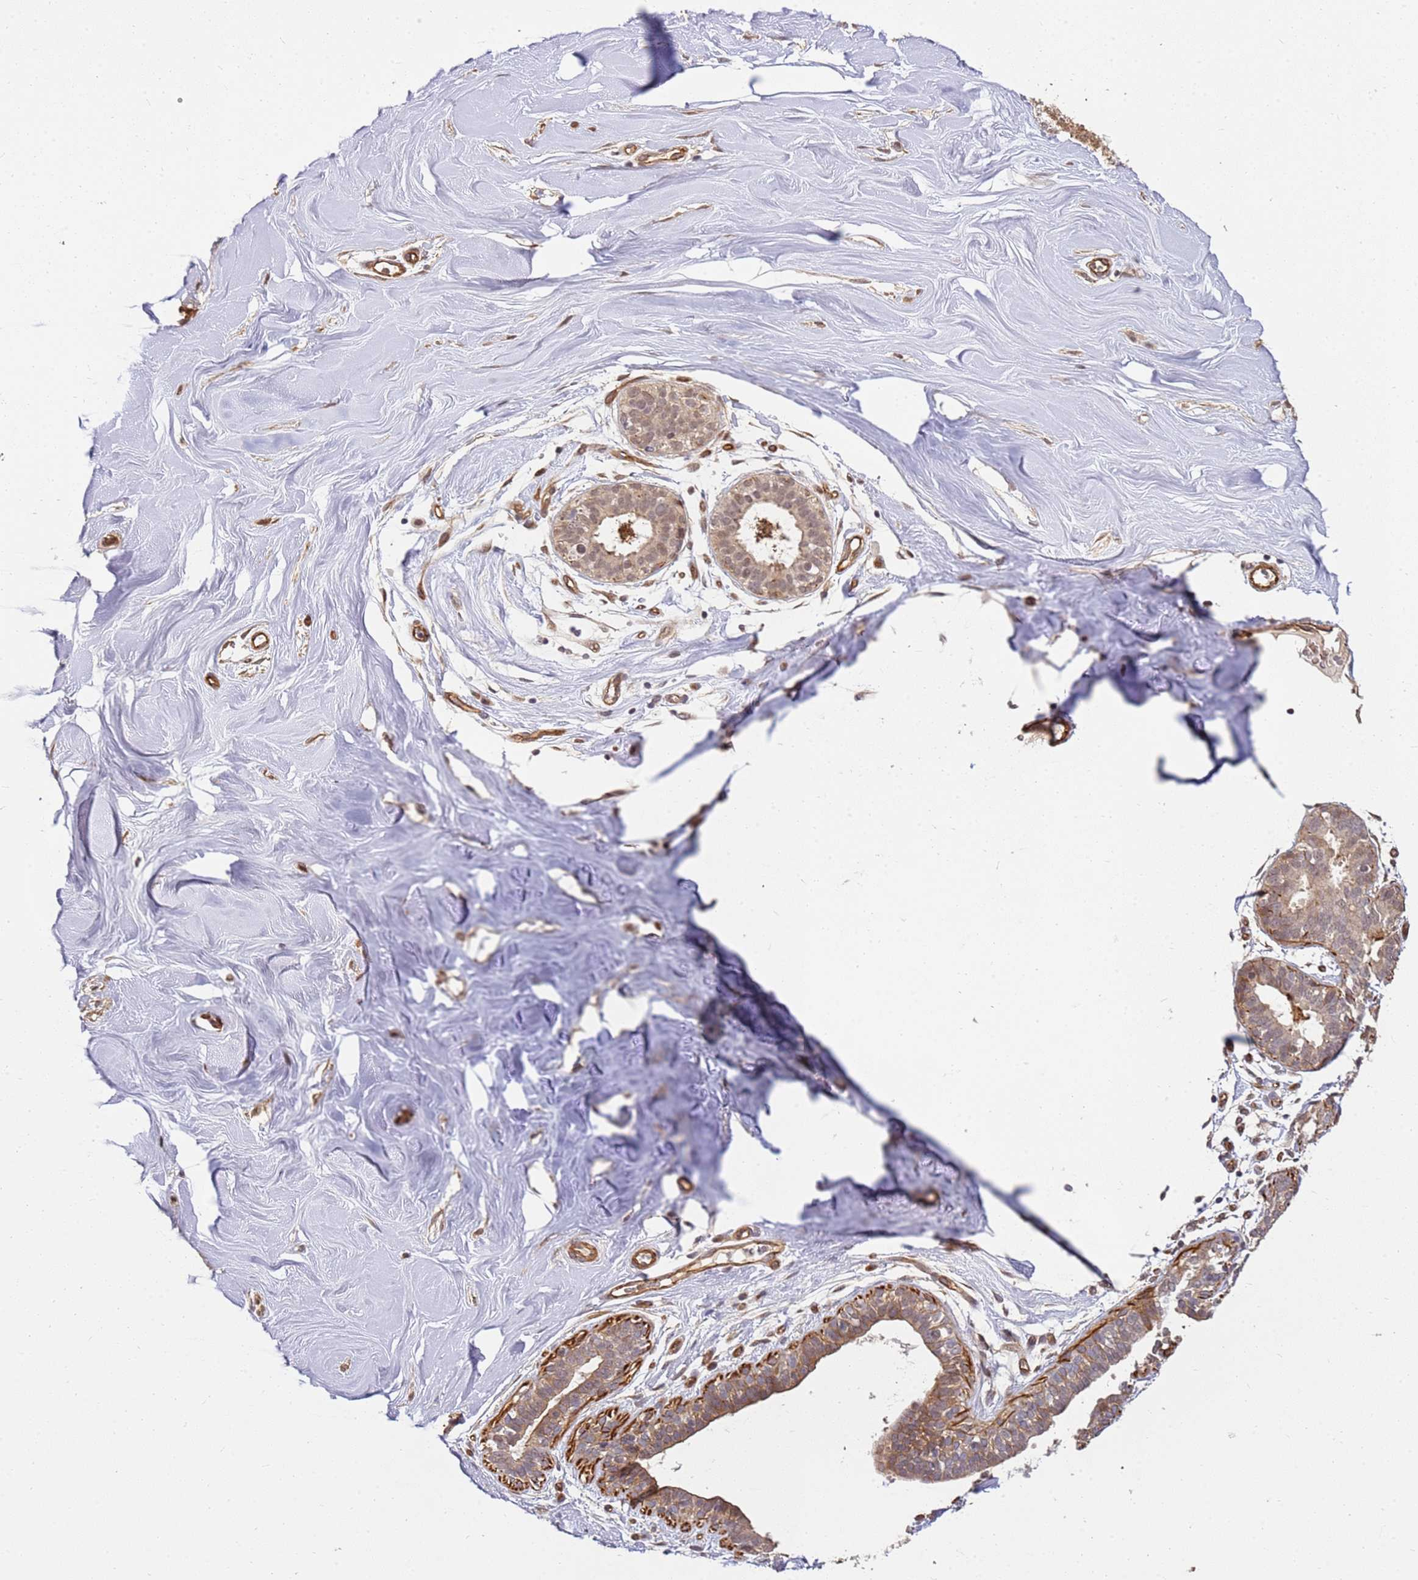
{"staining": {"intensity": "negative", "quantity": "none", "location": "none"}, "tissue": "soft tissue", "cell_type": "Chondrocytes", "image_type": "normal", "snomed": [{"axis": "morphology", "description": "Normal tissue, NOS"}, {"axis": "topography", "description": "Breast"}], "caption": "The photomicrograph shows no staining of chondrocytes in benign soft tissue. (Brightfield microscopy of DAB (3,3'-diaminobenzidine) immunohistochemistry (IHC) at high magnification).", "gene": "ST18", "patient": {"sex": "female", "age": 26}}